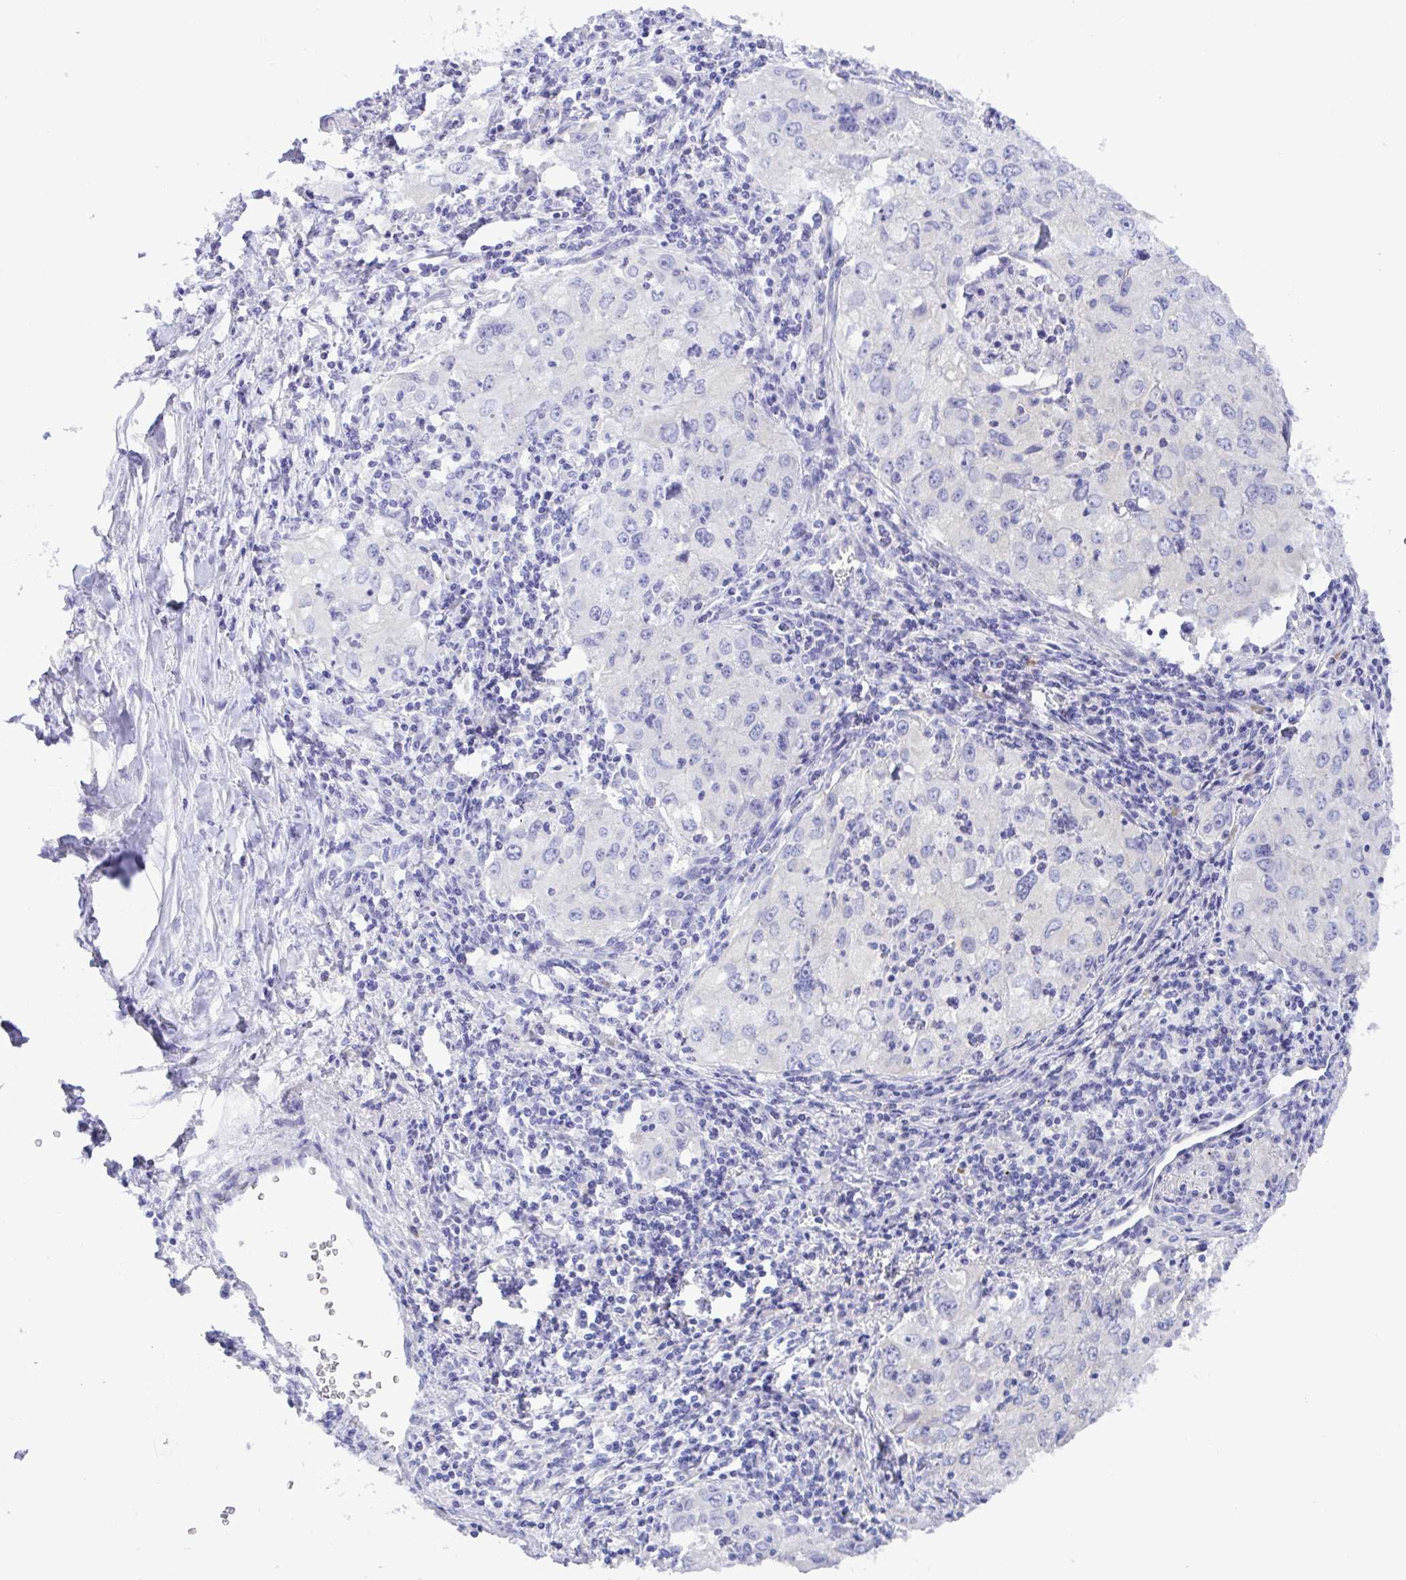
{"staining": {"intensity": "negative", "quantity": "none", "location": "none"}, "tissue": "lung cancer", "cell_type": "Tumor cells", "image_type": "cancer", "snomed": [{"axis": "morphology", "description": "Adenocarcinoma, NOS"}, {"axis": "morphology", "description": "Adenocarcinoma, metastatic, NOS"}, {"axis": "topography", "description": "Lymph node"}, {"axis": "topography", "description": "Lung"}], "caption": "An IHC photomicrograph of lung cancer (metastatic adenocarcinoma) is shown. There is no staining in tumor cells of lung cancer (metastatic adenocarcinoma).", "gene": "MED11", "patient": {"sex": "female", "age": 42}}